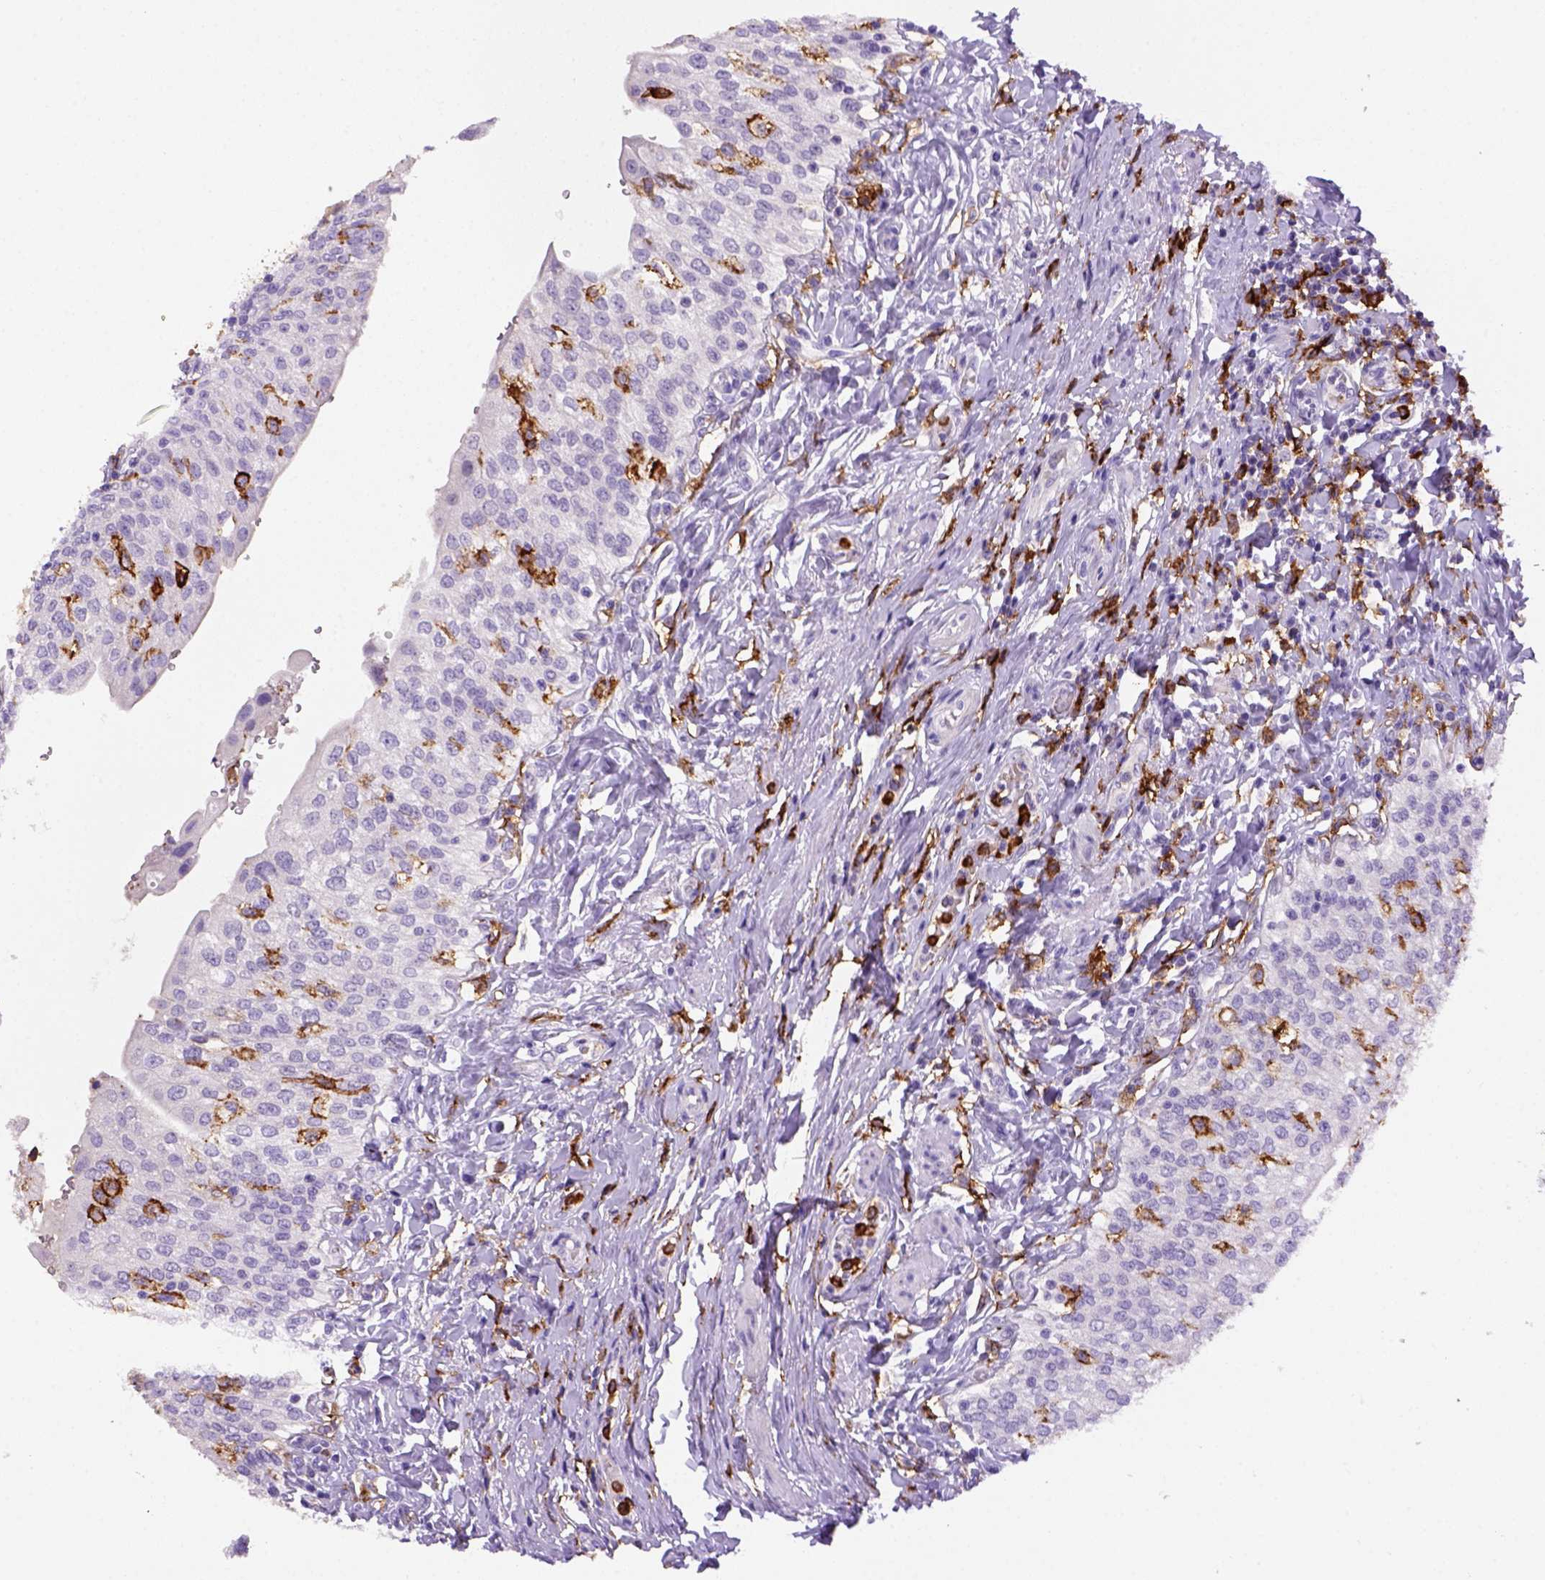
{"staining": {"intensity": "negative", "quantity": "none", "location": "none"}, "tissue": "urinary bladder", "cell_type": "Urothelial cells", "image_type": "normal", "snomed": [{"axis": "morphology", "description": "Normal tissue, NOS"}, {"axis": "morphology", "description": "Inflammation, NOS"}, {"axis": "topography", "description": "Urinary bladder"}], "caption": "The IHC histopathology image has no significant staining in urothelial cells of urinary bladder.", "gene": "CD14", "patient": {"sex": "male", "age": 64}}